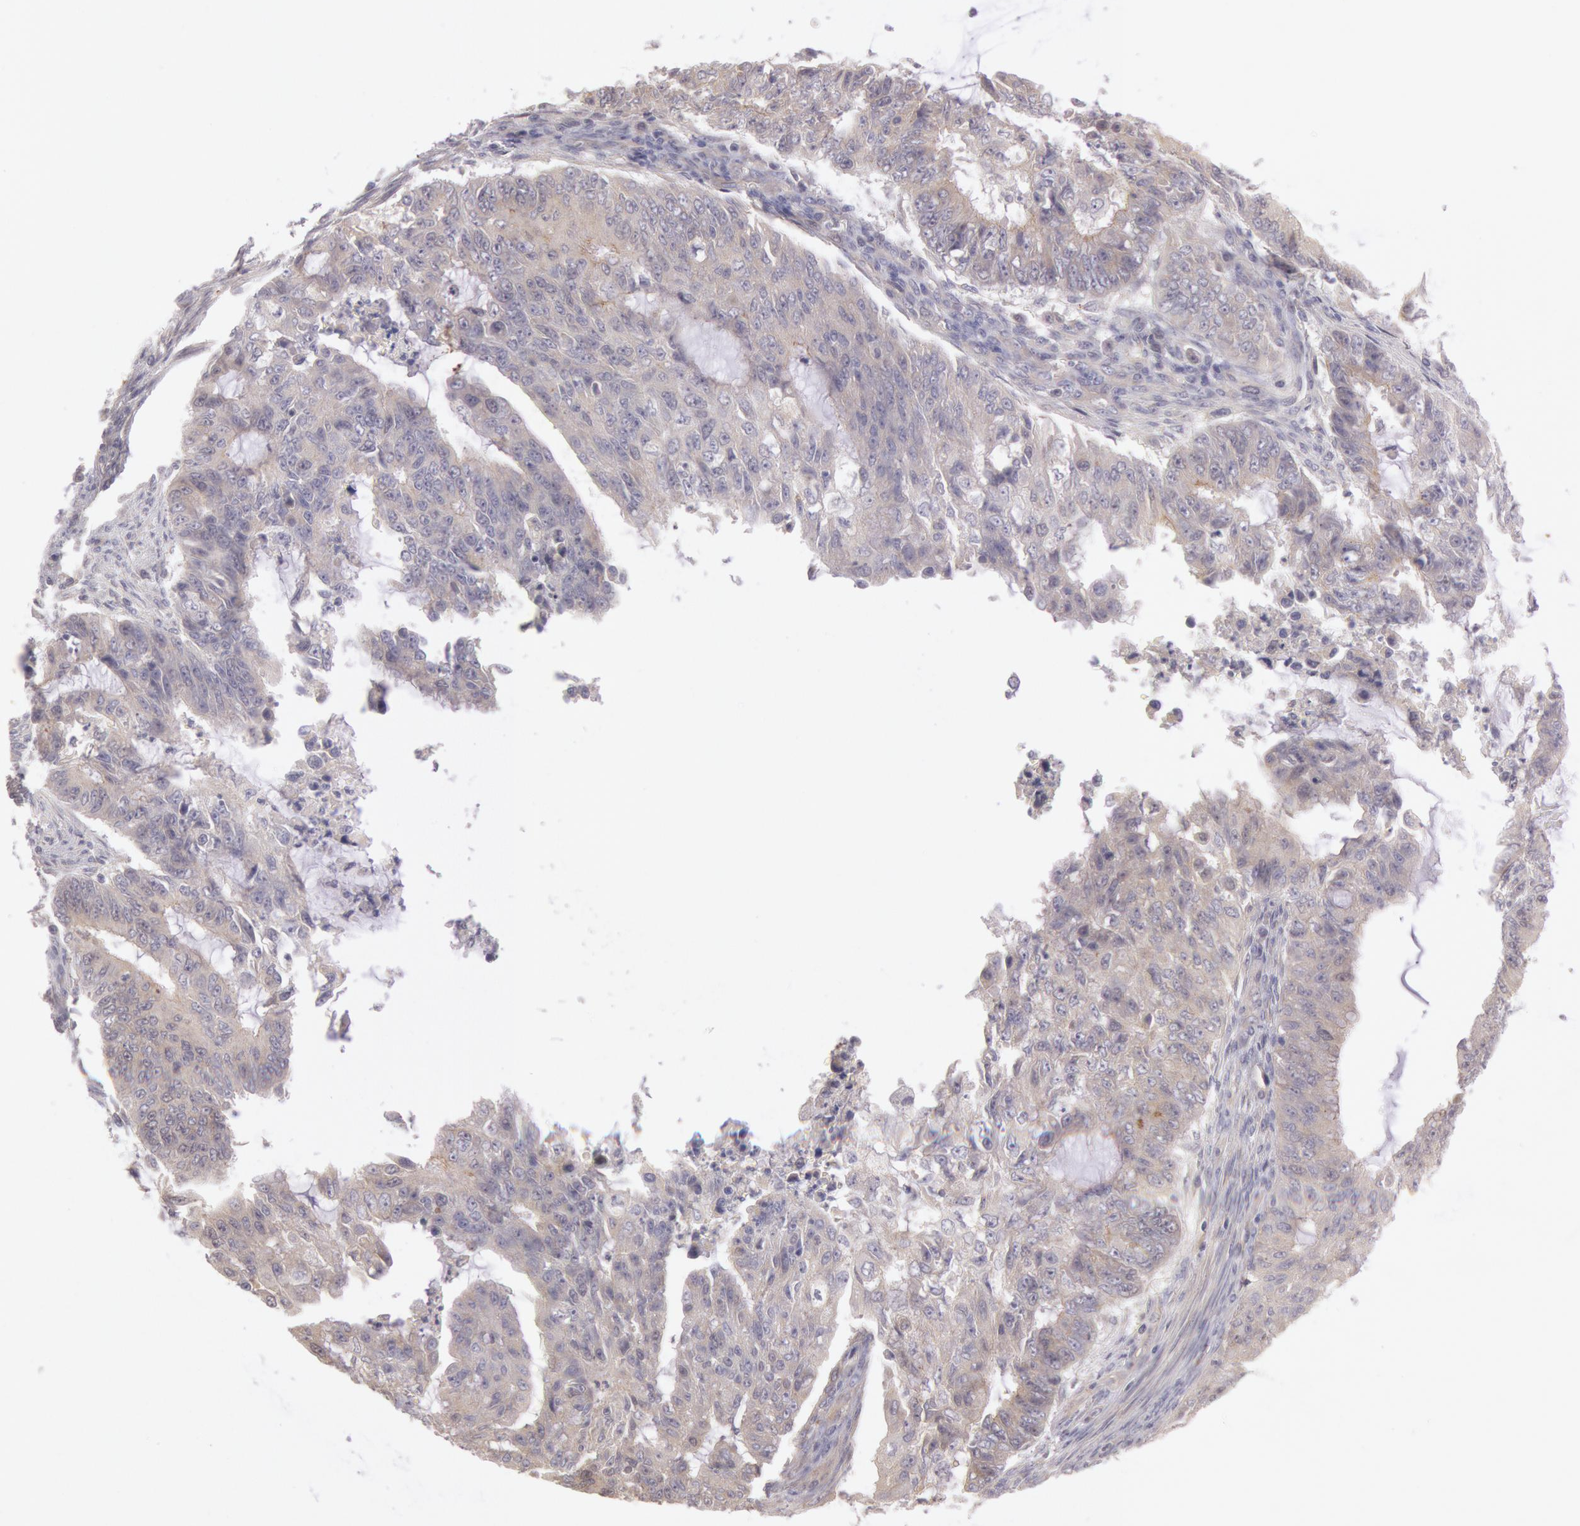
{"staining": {"intensity": "negative", "quantity": "none", "location": "none"}, "tissue": "endometrial cancer", "cell_type": "Tumor cells", "image_type": "cancer", "snomed": [{"axis": "morphology", "description": "Adenocarcinoma, NOS"}, {"axis": "topography", "description": "Endometrium"}], "caption": "Endometrial cancer was stained to show a protein in brown. There is no significant positivity in tumor cells.", "gene": "AMOTL1", "patient": {"sex": "female", "age": 75}}